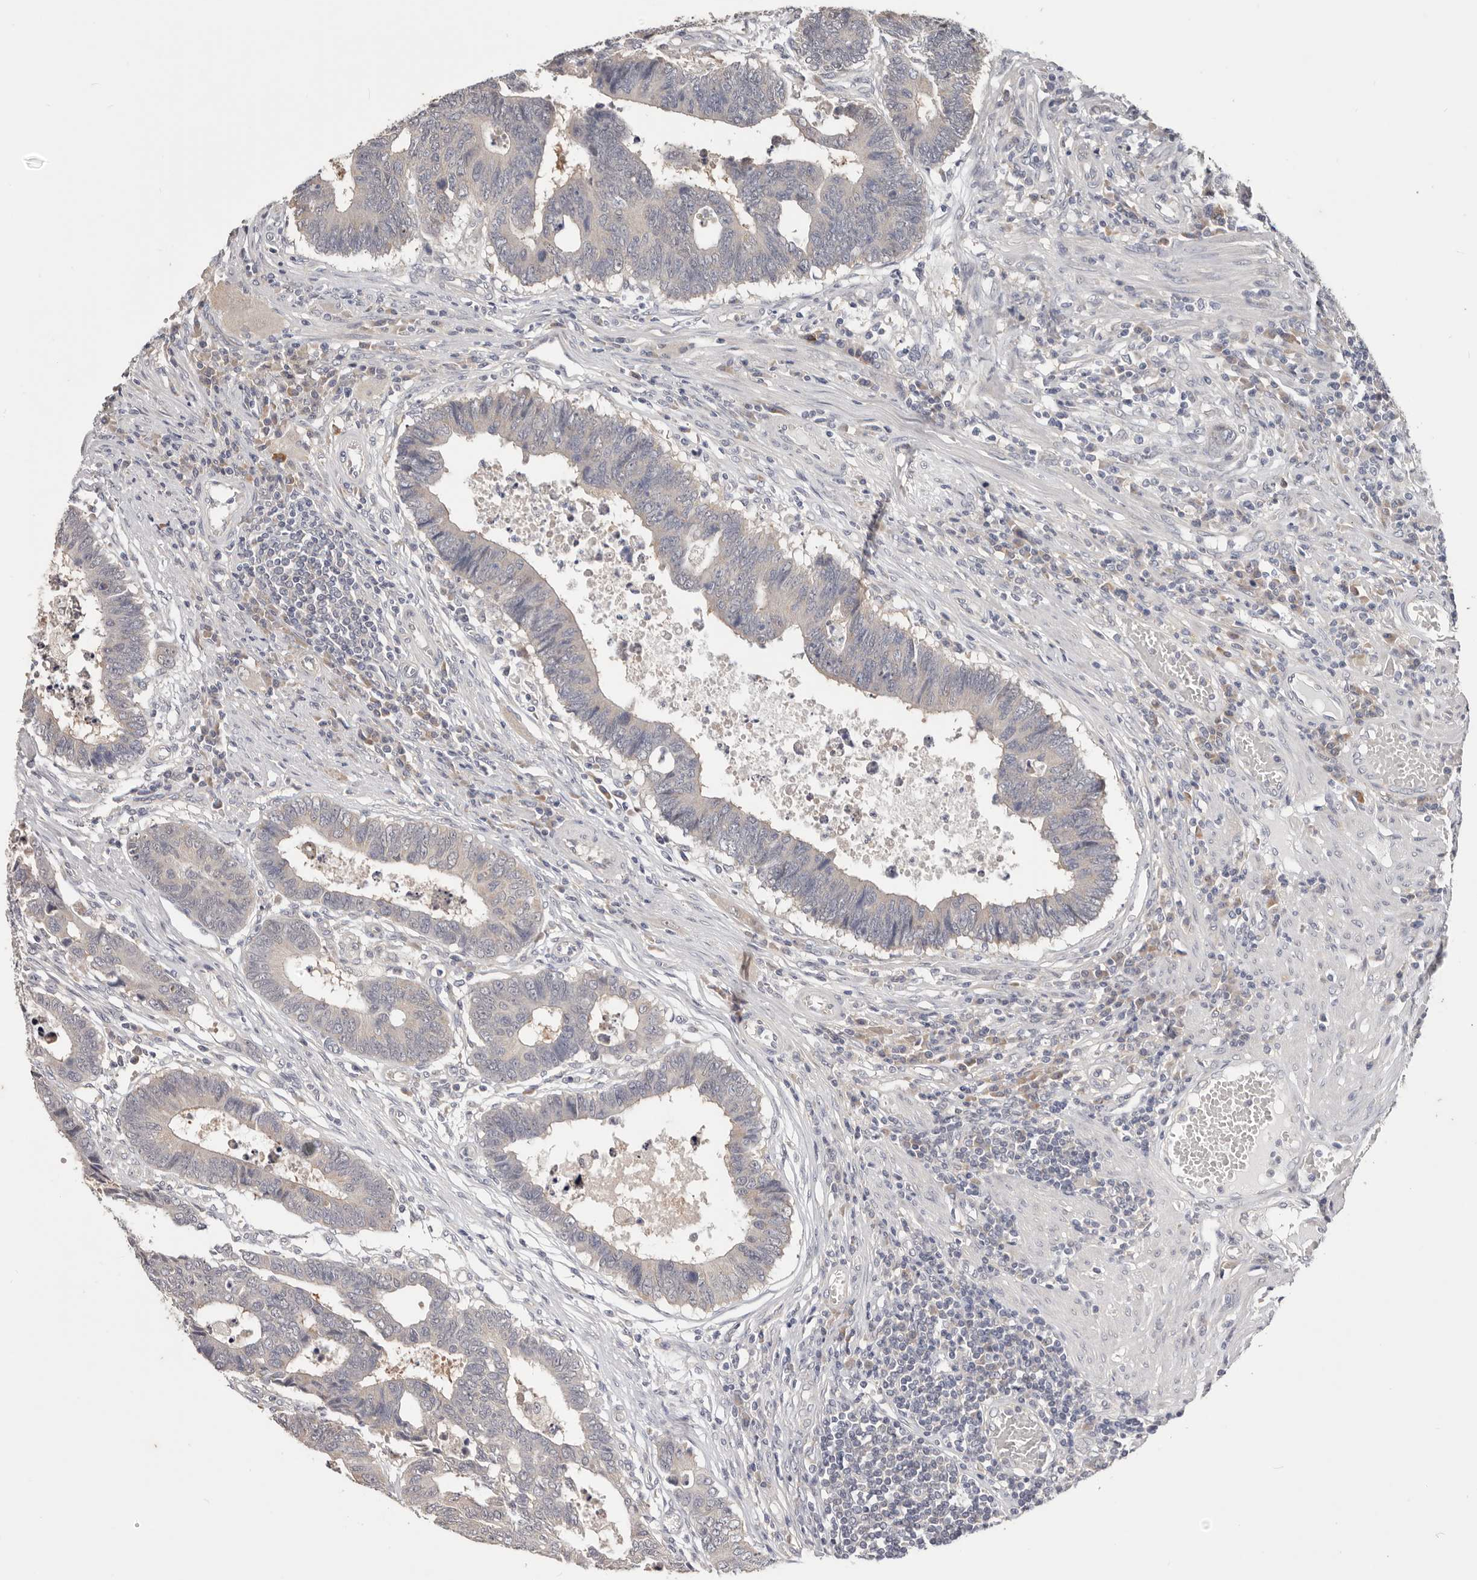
{"staining": {"intensity": "negative", "quantity": "none", "location": "none"}, "tissue": "colorectal cancer", "cell_type": "Tumor cells", "image_type": "cancer", "snomed": [{"axis": "morphology", "description": "Adenocarcinoma, NOS"}, {"axis": "topography", "description": "Rectum"}], "caption": "A photomicrograph of colorectal cancer (adenocarcinoma) stained for a protein exhibits no brown staining in tumor cells.", "gene": "WDR77", "patient": {"sex": "male", "age": 84}}